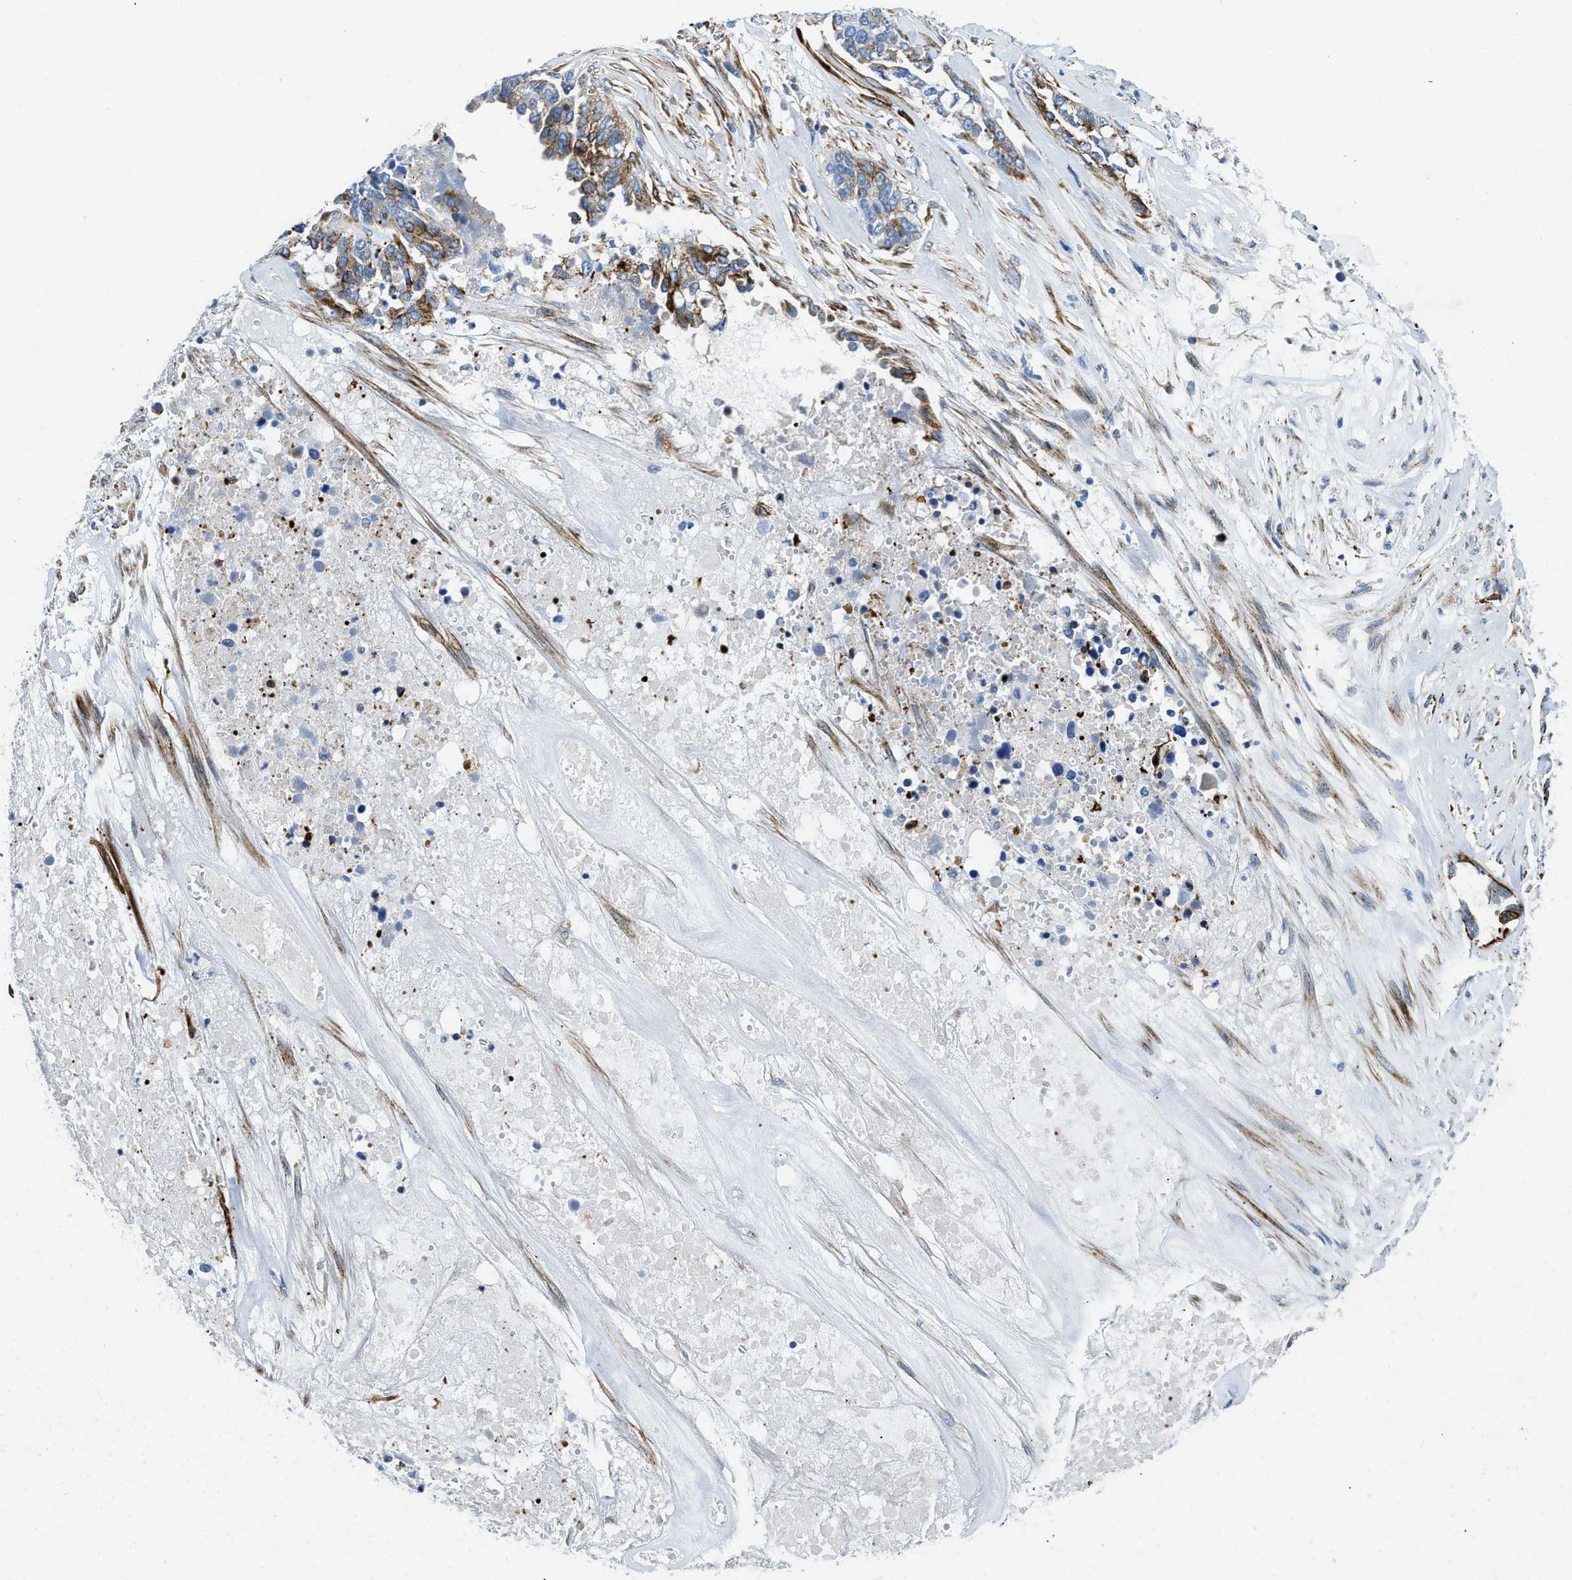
{"staining": {"intensity": "moderate", "quantity": "<25%", "location": "cytoplasmic/membranous"}, "tissue": "ovarian cancer", "cell_type": "Tumor cells", "image_type": "cancer", "snomed": [{"axis": "morphology", "description": "Cystadenocarcinoma, serous, NOS"}, {"axis": "topography", "description": "Ovary"}], "caption": "Protein staining of ovarian serous cystadenocarcinoma tissue shows moderate cytoplasmic/membranous positivity in approximately <25% of tumor cells.", "gene": "CUTA", "patient": {"sex": "female", "age": 44}}